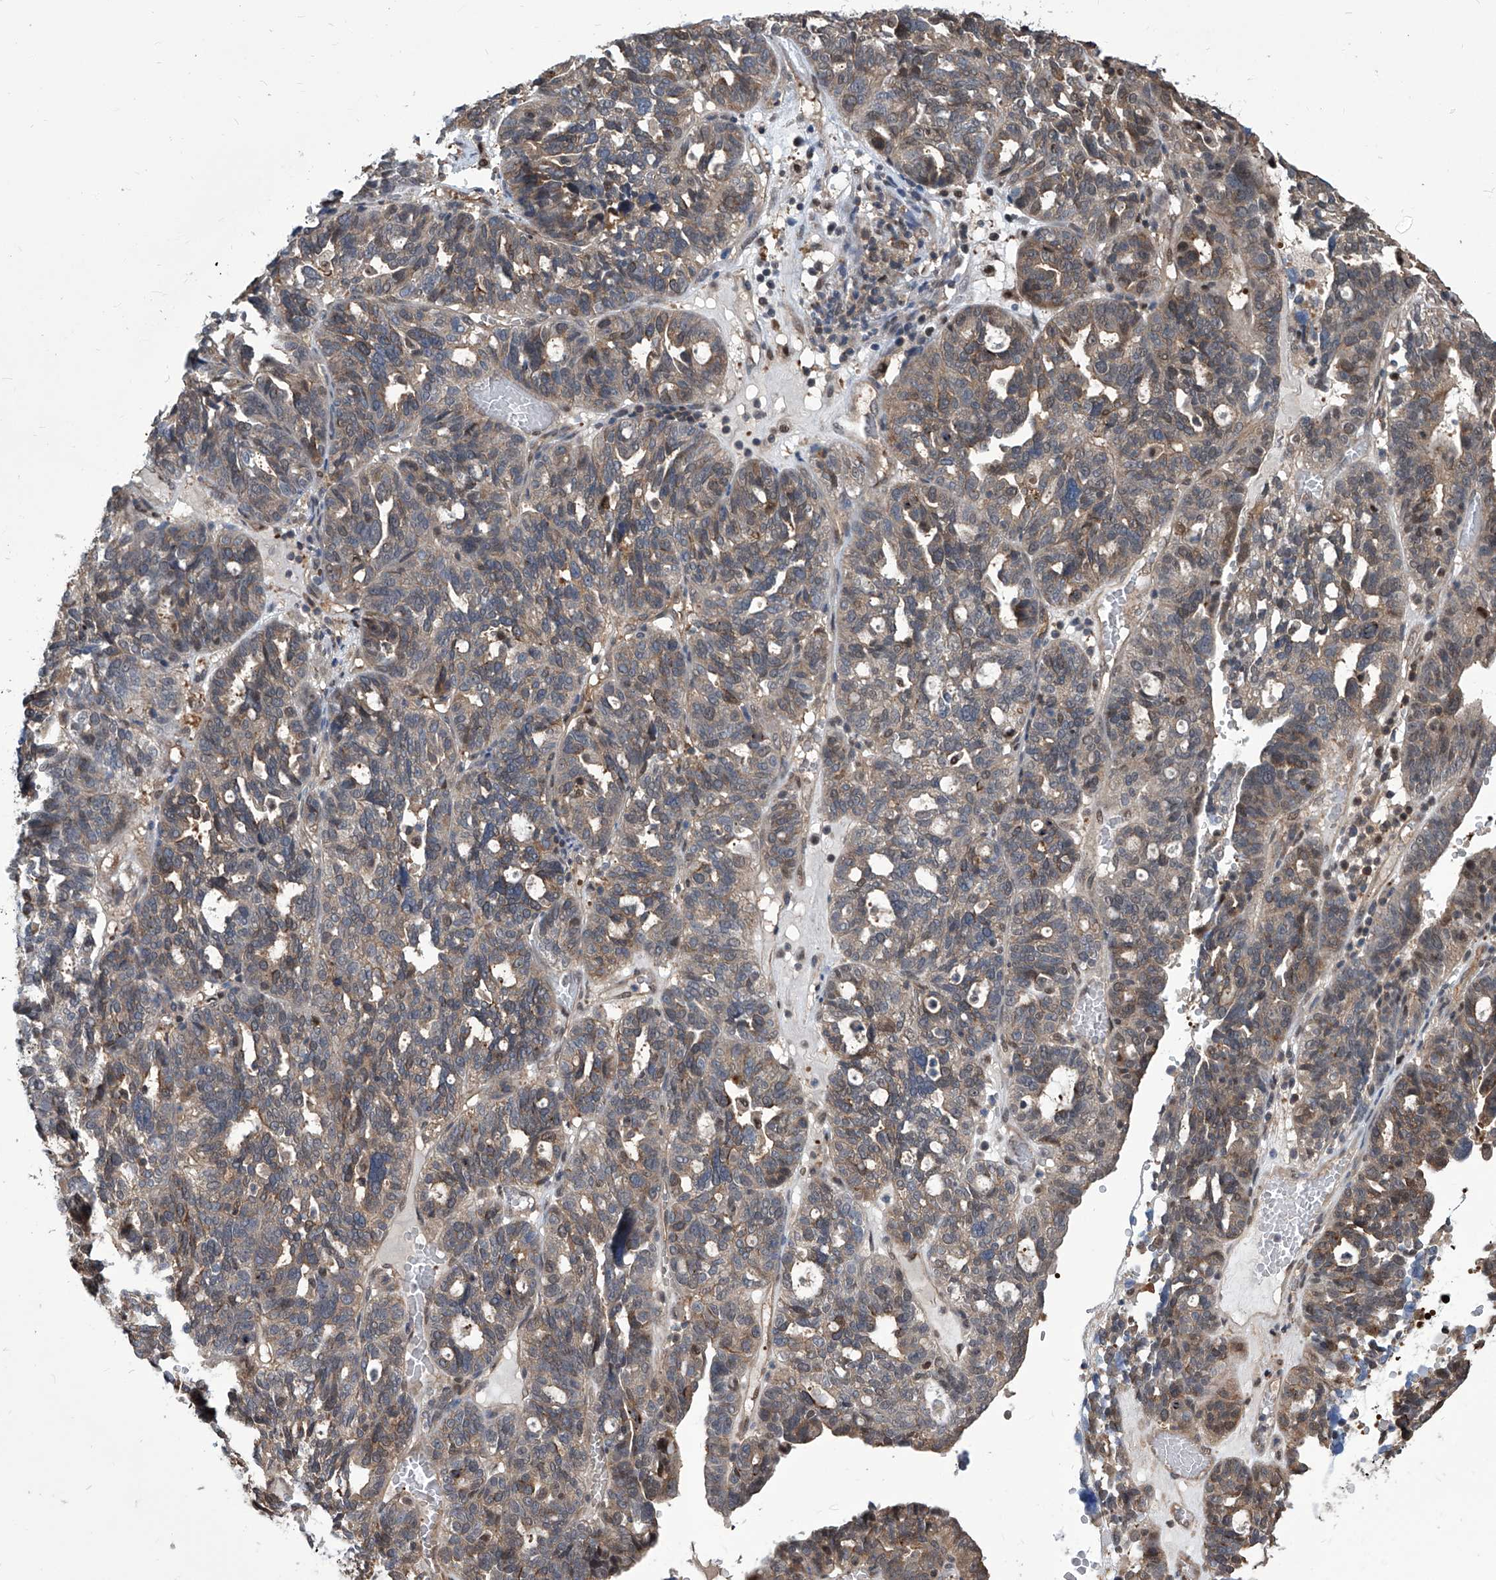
{"staining": {"intensity": "weak", "quantity": "<25%", "location": "cytoplasmic/membranous"}, "tissue": "ovarian cancer", "cell_type": "Tumor cells", "image_type": "cancer", "snomed": [{"axis": "morphology", "description": "Cystadenocarcinoma, serous, NOS"}, {"axis": "topography", "description": "Ovary"}], "caption": "The histopathology image demonstrates no staining of tumor cells in ovarian serous cystadenocarcinoma.", "gene": "PSMB1", "patient": {"sex": "female", "age": 59}}